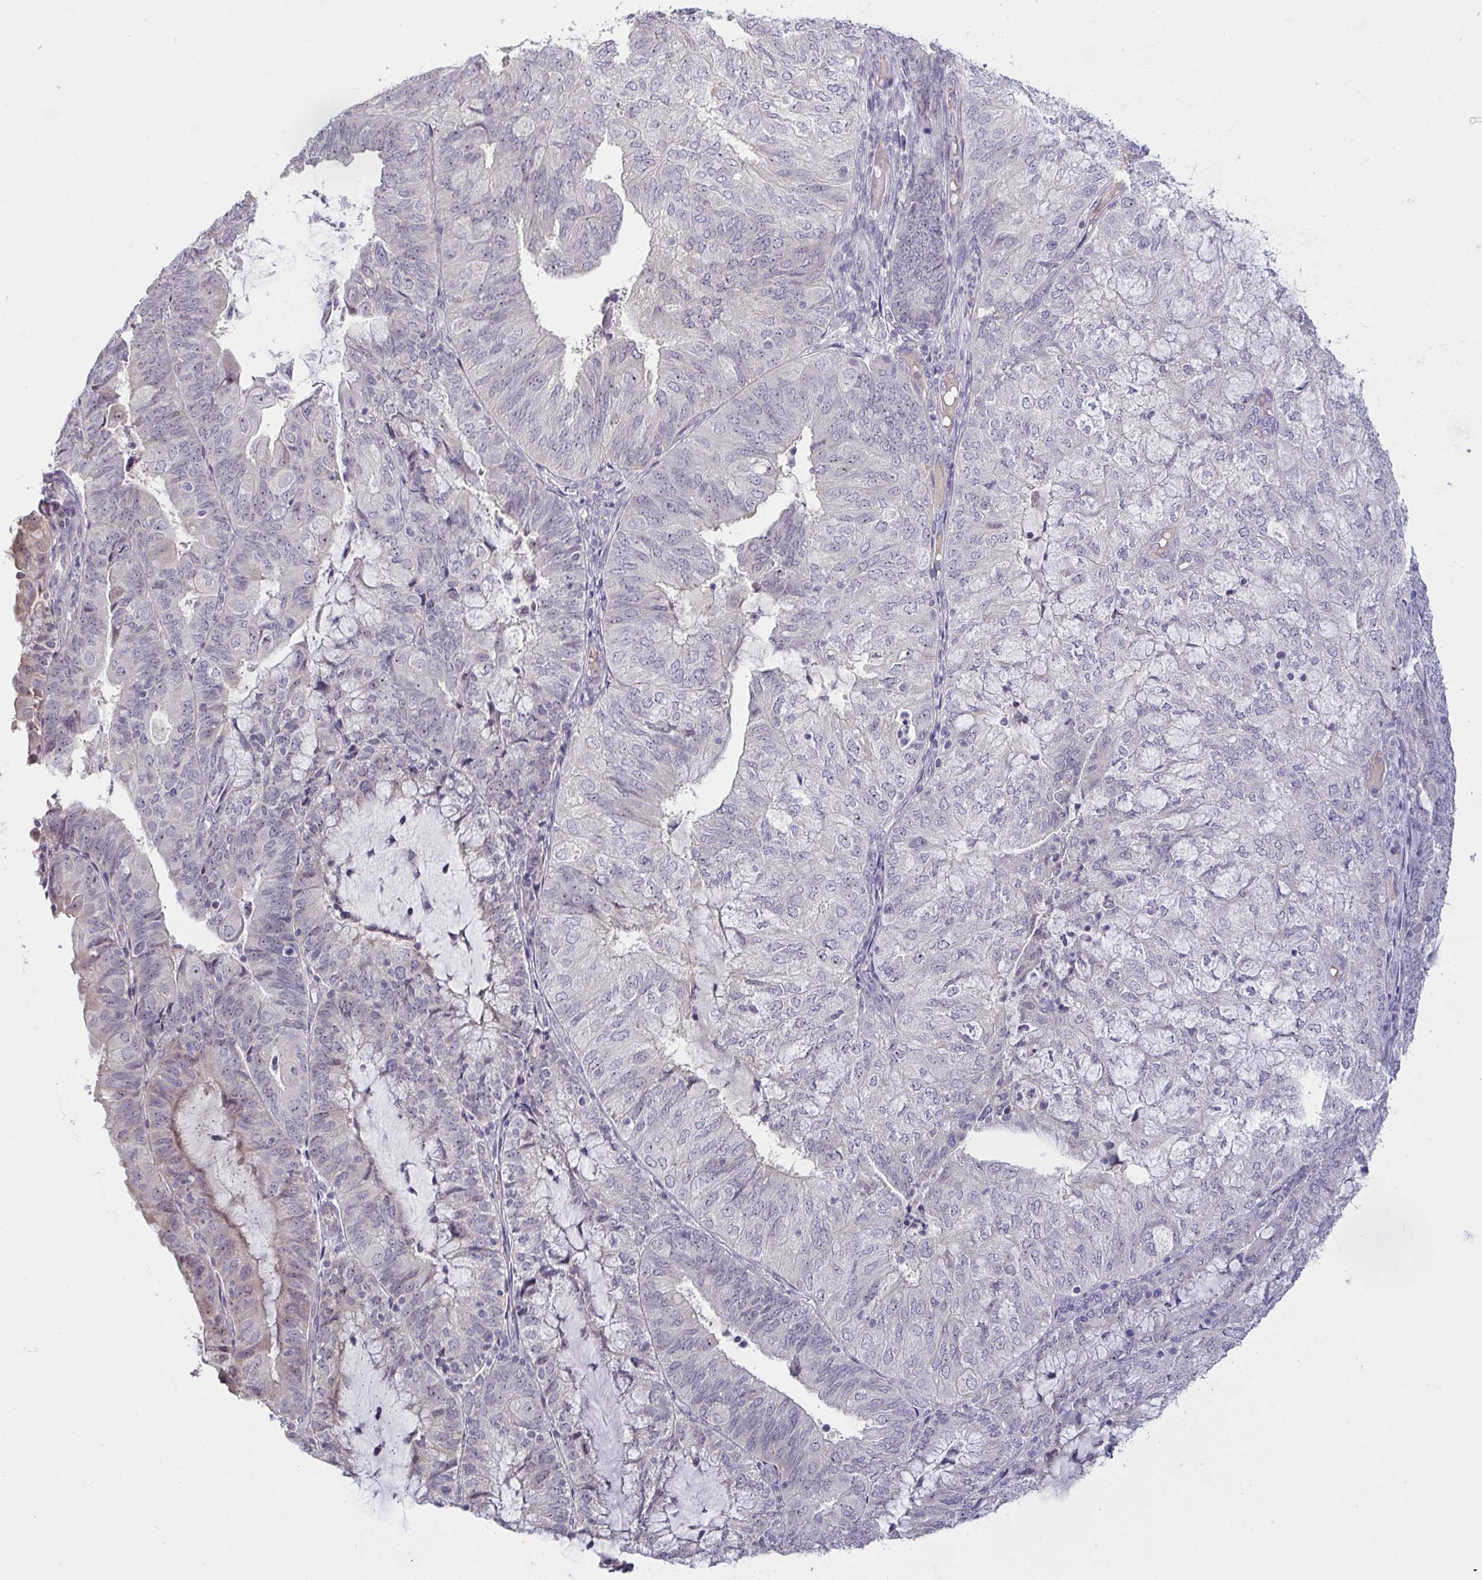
{"staining": {"intensity": "weak", "quantity": "<25%", "location": "nuclear"}, "tissue": "endometrial cancer", "cell_type": "Tumor cells", "image_type": "cancer", "snomed": [{"axis": "morphology", "description": "Adenocarcinoma, NOS"}, {"axis": "topography", "description": "Endometrium"}], "caption": "Tumor cells show no significant protein staining in endometrial adenocarcinoma.", "gene": "MYC", "patient": {"sex": "female", "age": 81}}